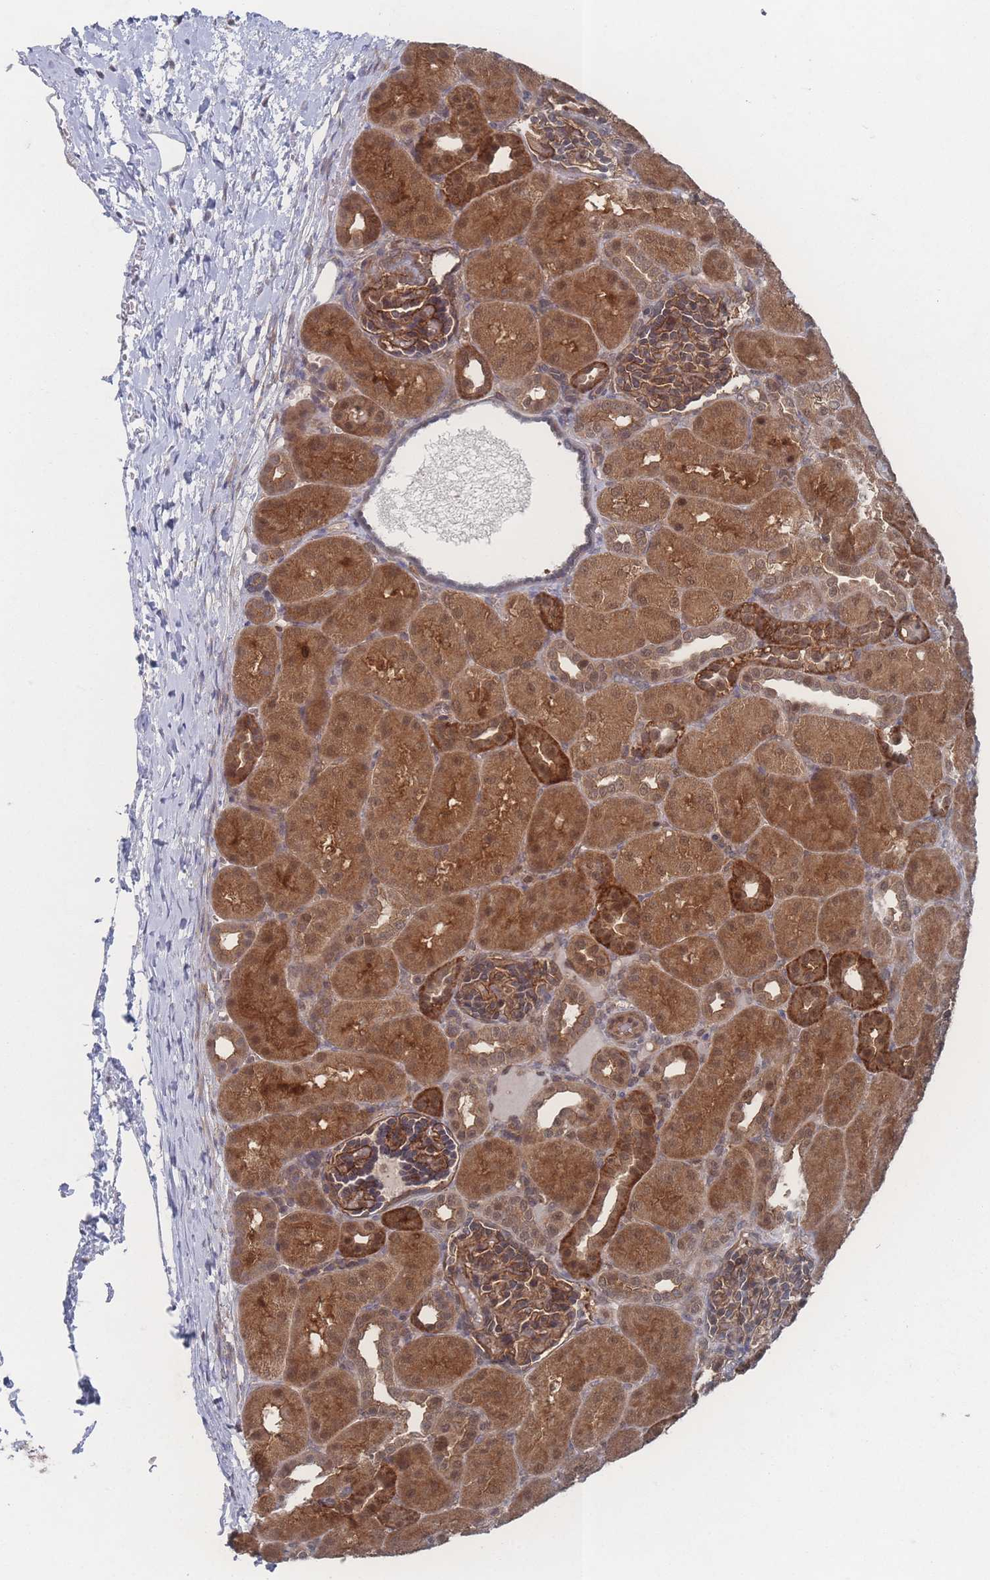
{"staining": {"intensity": "moderate", "quantity": ">75%", "location": "cytoplasmic/membranous"}, "tissue": "kidney", "cell_type": "Cells in glomeruli", "image_type": "normal", "snomed": [{"axis": "morphology", "description": "Normal tissue, NOS"}, {"axis": "topography", "description": "Kidney"}], "caption": "Kidney stained for a protein demonstrates moderate cytoplasmic/membranous positivity in cells in glomeruli. (Stains: DAB (3,3'-diaminobenzidine) in brown, nuclei in blue, Microscopy: brightfield microscopy at high magnification).", "gene": "PSMA1", "patient": {"sex": "male", "age": 1}}